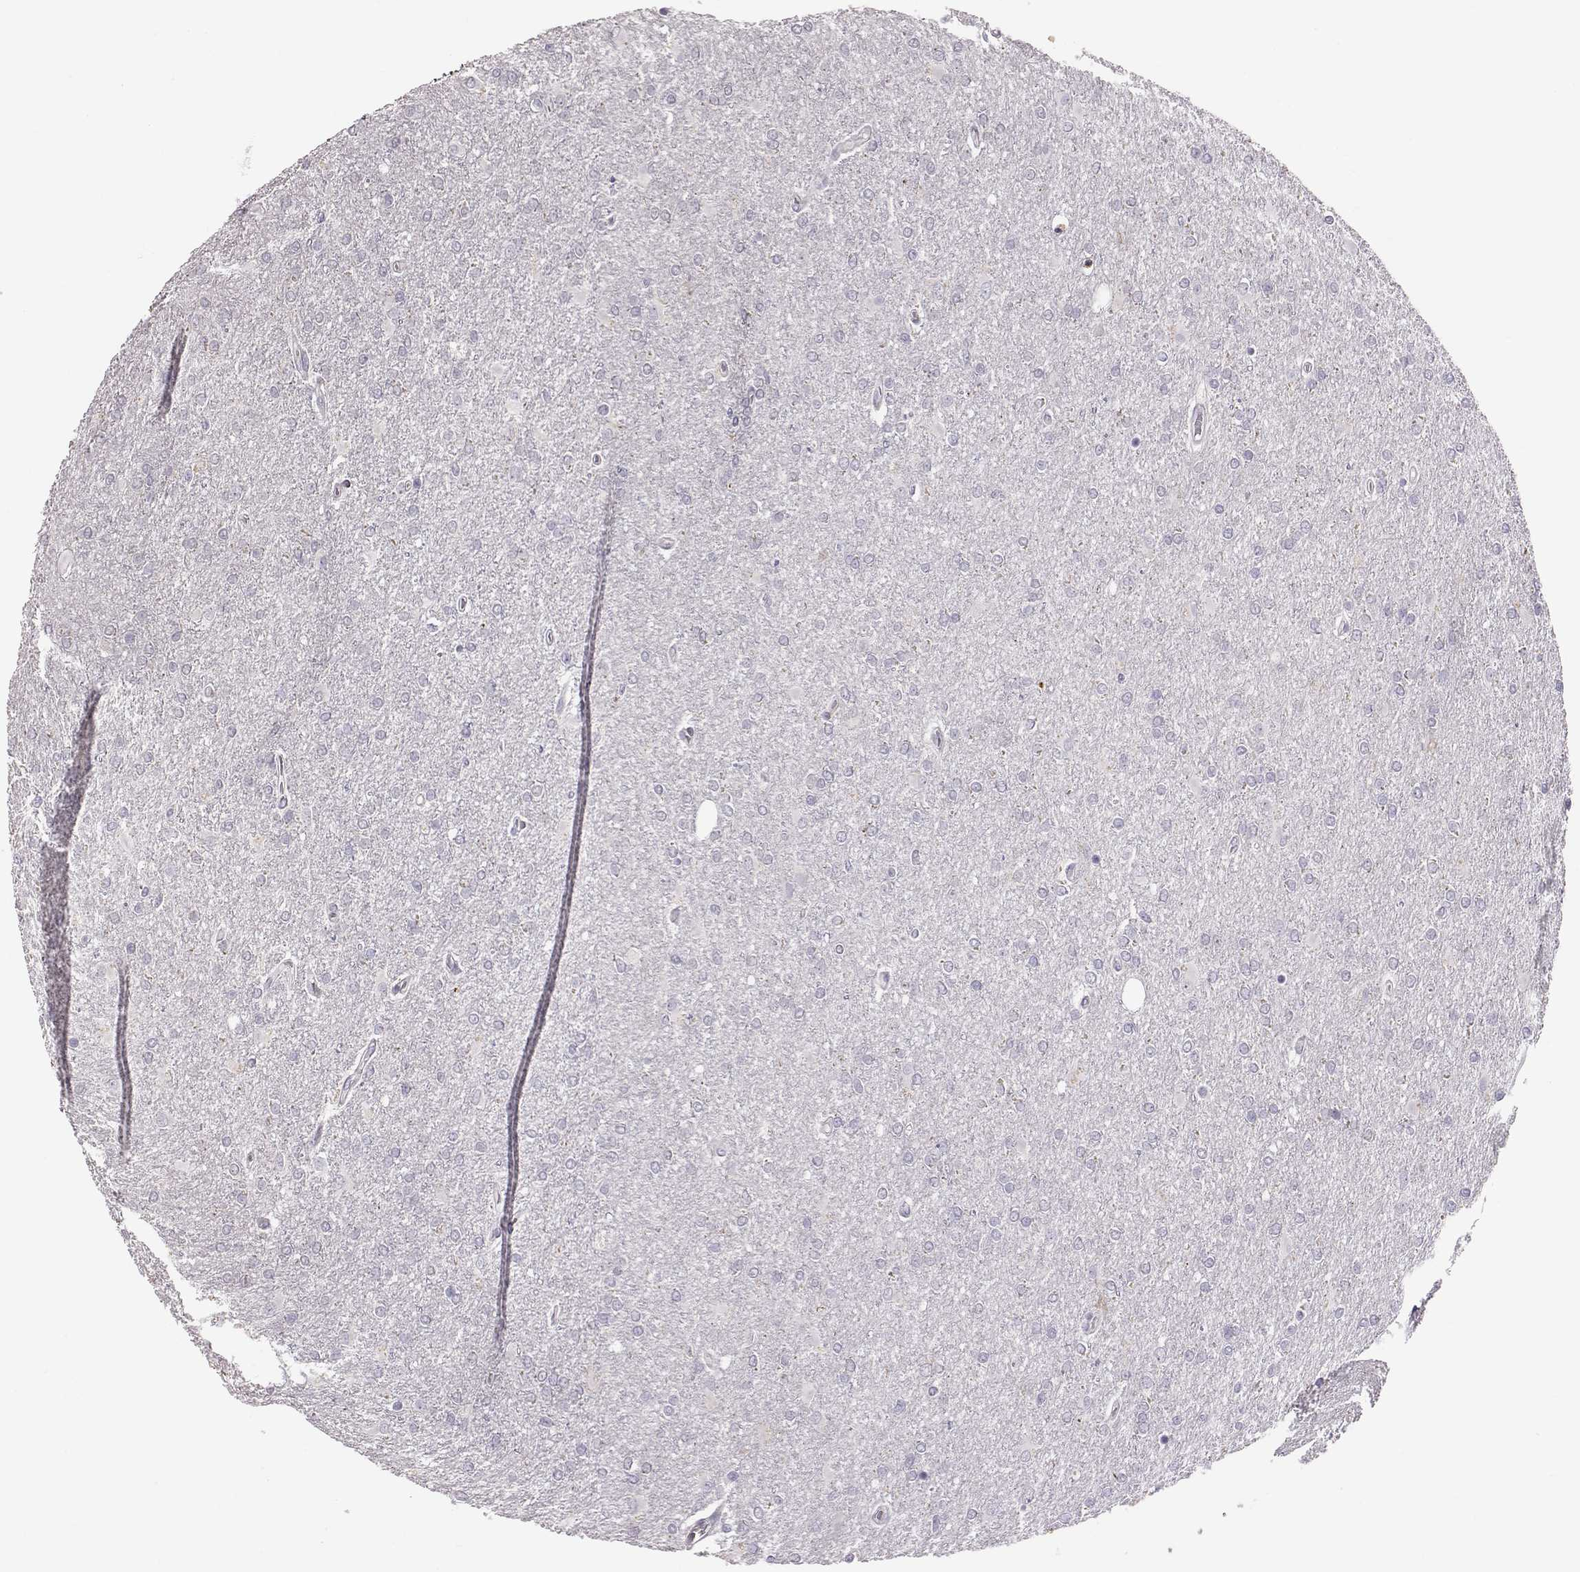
{"staining": {"intensity": "negative", "quantity": "none", "location": "none"}, "tissue": "glioma", "cell_type": "Tumor cells", "image_type": "cancer", "snomed": [{"axis": "morphology", "description": "Glioma, malignant, High grade"}, {"axis": "topography", "description": "Cerebral cortex"}], "caption": "Tumor cells are negative for brown protein staining in glioma.", "gene": "SELENOI", "patient": {"sex": "male", "age": 70}}